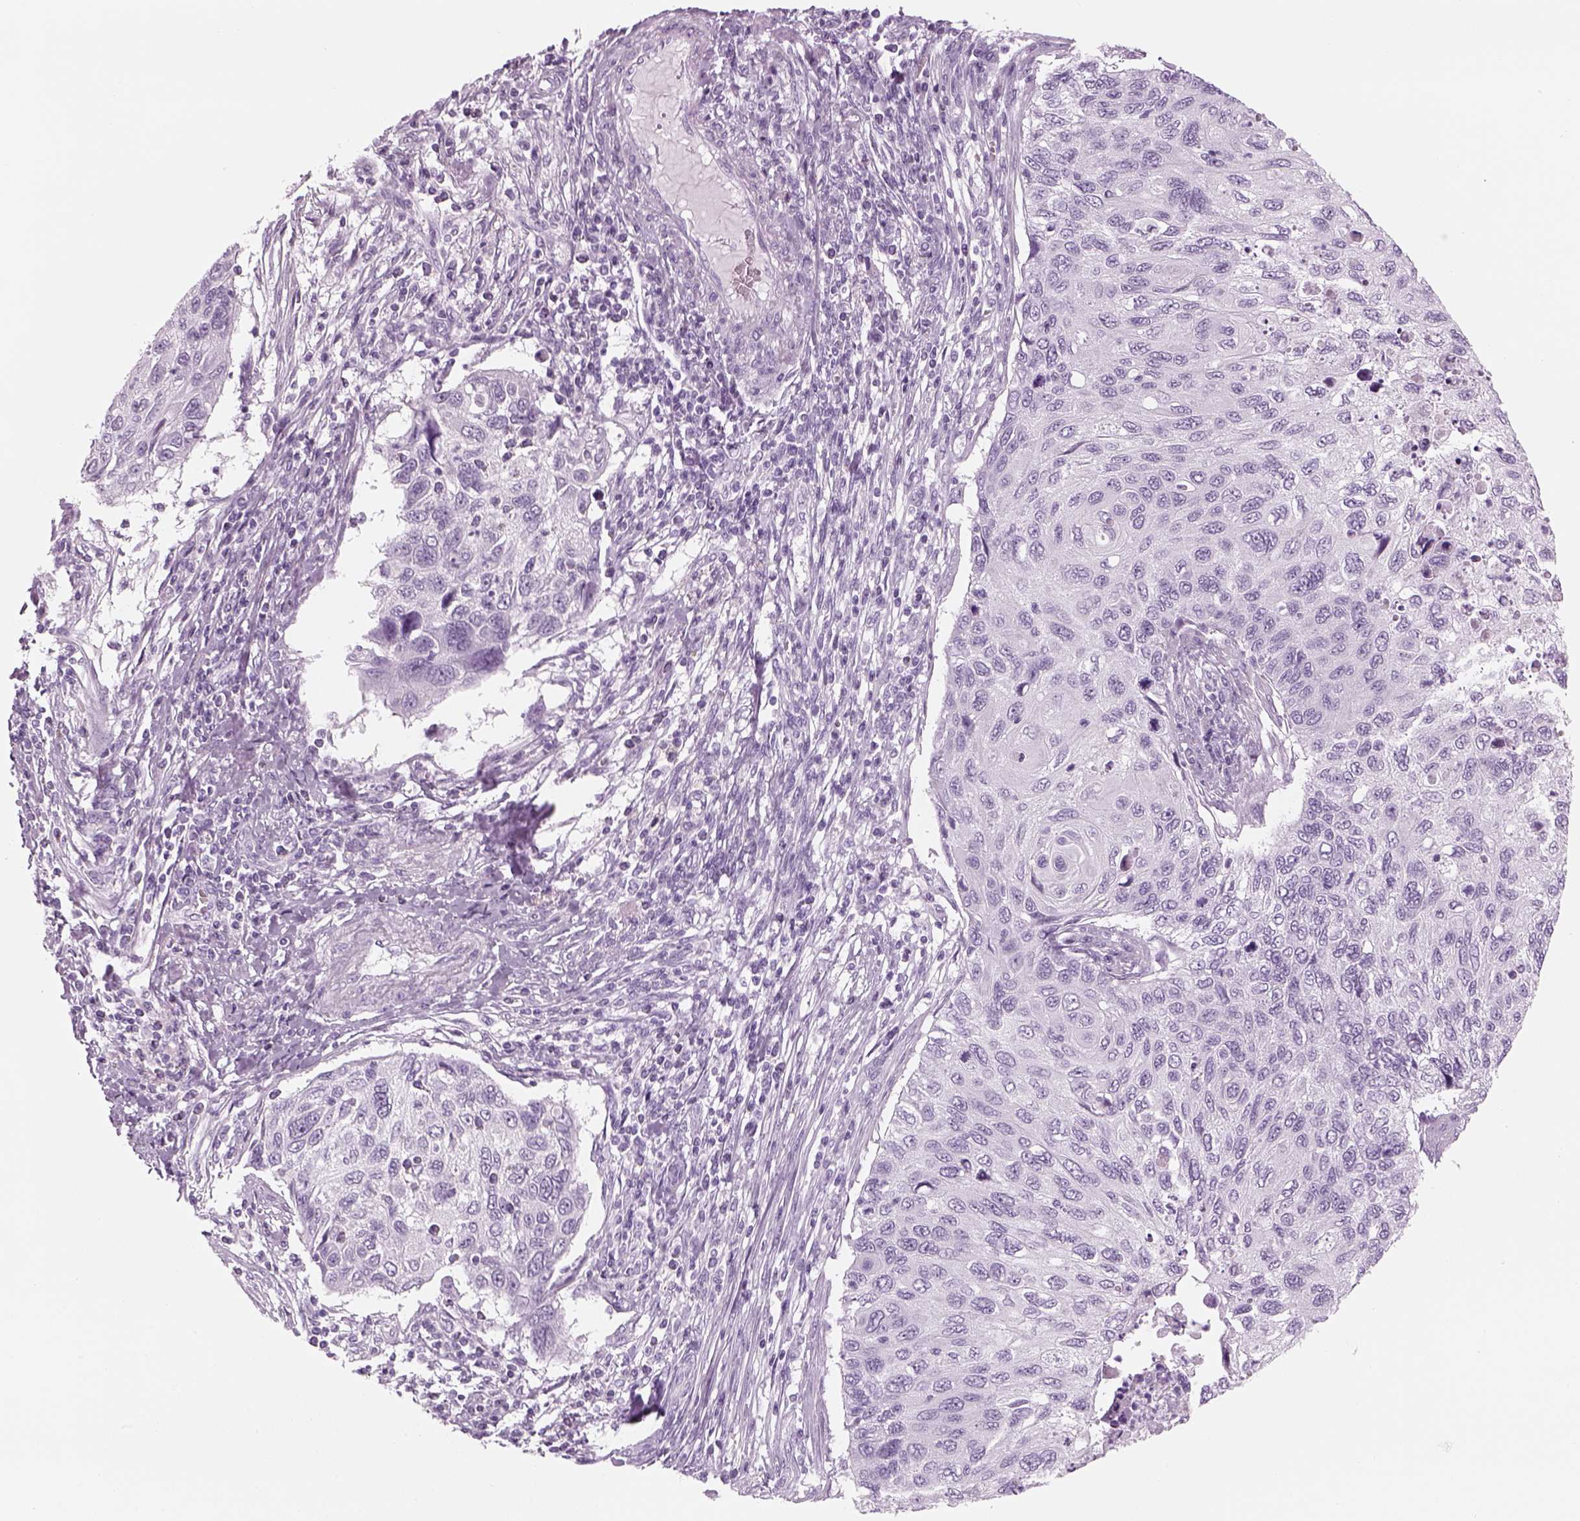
{"staining": {"intensity": "negative", "quantity": "none", "location": "none"}, "tissue": "cervical cancer", "cell_type": "Tumor cells", "image_type": "cancer", "snomed": [{"axis": "morphology", "description": "Squamous cell carcinoma, NOS"}, {"axis": "topography", "description": "Cervix"}], "caption": "This is a histopathology image of IHC staining of cervical squamous cell carcinoma, which shows no positivity in tumor cells.", "gene": "PABPC1L2B", "patient": {"sex": "female", "age": 70}}